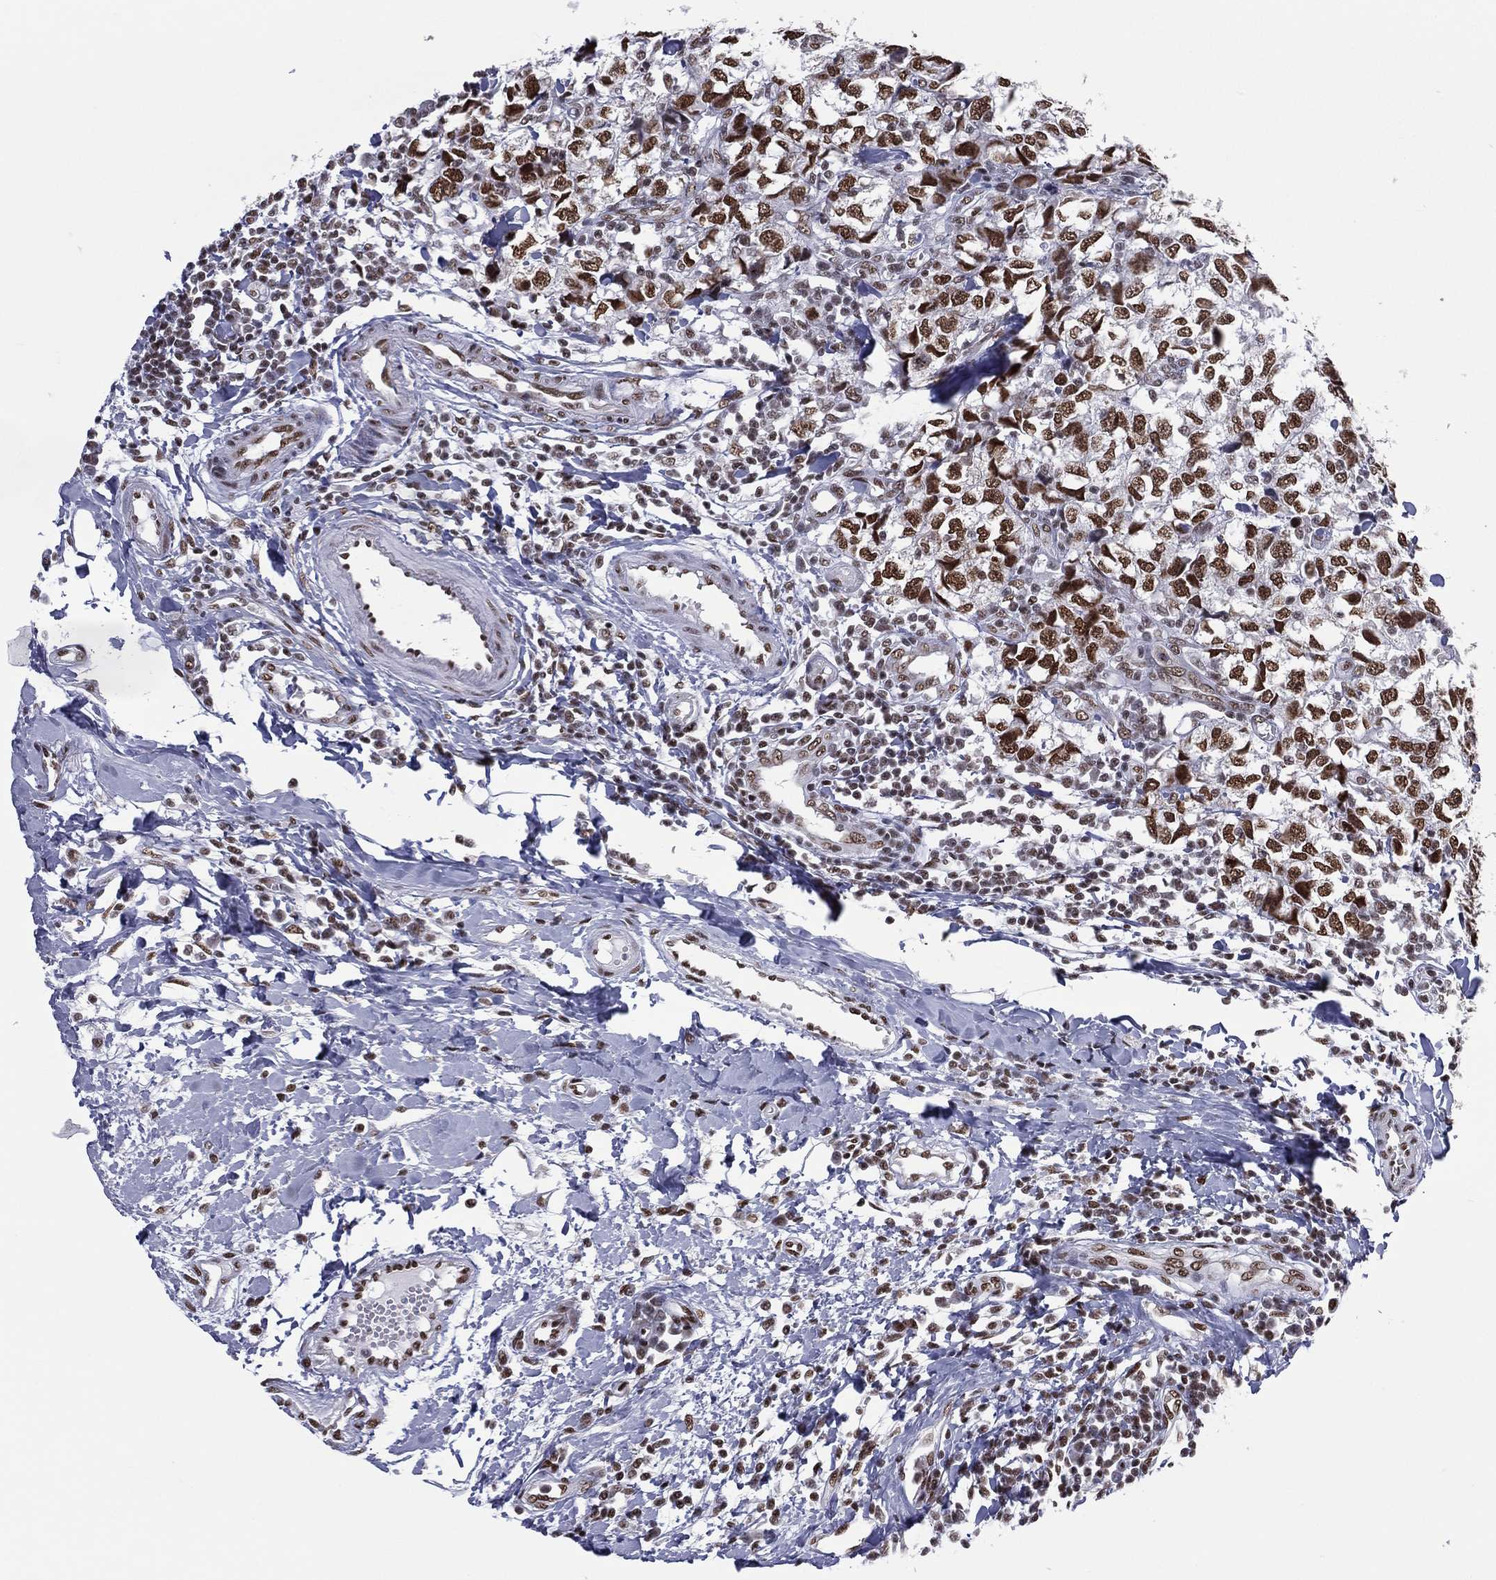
{"staining": {"intensity": "strong", "quantity": ">75%", "location": "nuclear"}, "tissue": "breast cancer", "cell_type": "Tumor cells", "image_type": "cancer", "snomed": [{"axis": "morphology", "description": "Duct carcinoma"}, {"axis": "topography", "description": "Breast"}], "caption": "About >75% of tumor cells in human breast infiltrating ductal carcinoma show strong nuclear protein expression as visualized by brown immunohistochemical staining.", "gene": "ZNF7", "patient": {"sex": "female", "age": 30}}